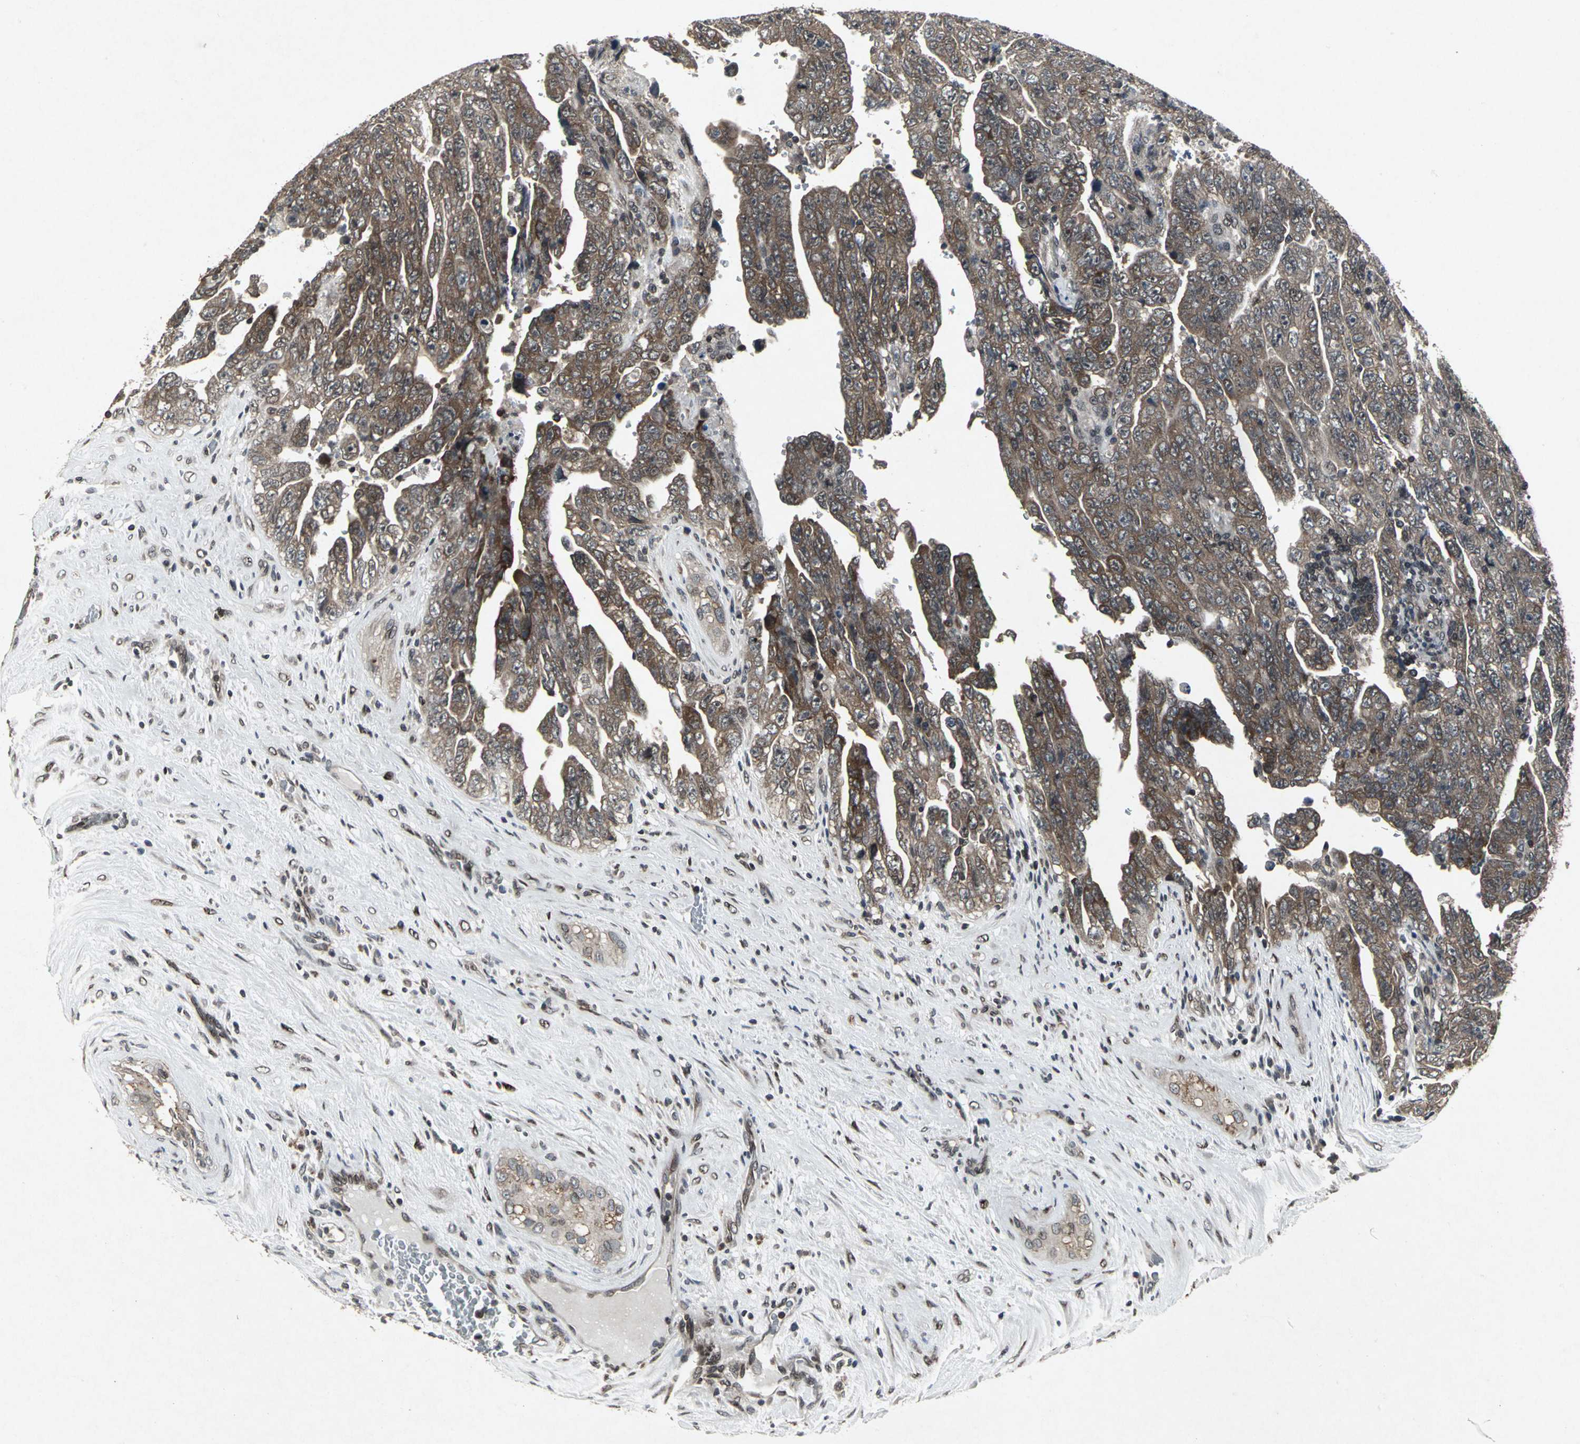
{"staining": {"intensity": "moderate", "quantity": ">75%", "location": "cytoplasmic/membranous"}, "tissue": "testis cancer", "cell_type": "Tumor cells", "image_type": "cancer", "snomed": [{"axis": "morphology", "description": "Carcinoma, Embryonal, NOS"}, {"axis": "topography", "description": "Testis"}], "caption": "A high-resolution histopathology image shows IHC staining of embryonal carcinoma (testis), which displays moderate cytoplasmic/membranous staining in about >75% of tumor cells.", "gene": "SH2B3", "patient": {"sex": "male", "age": 28}}